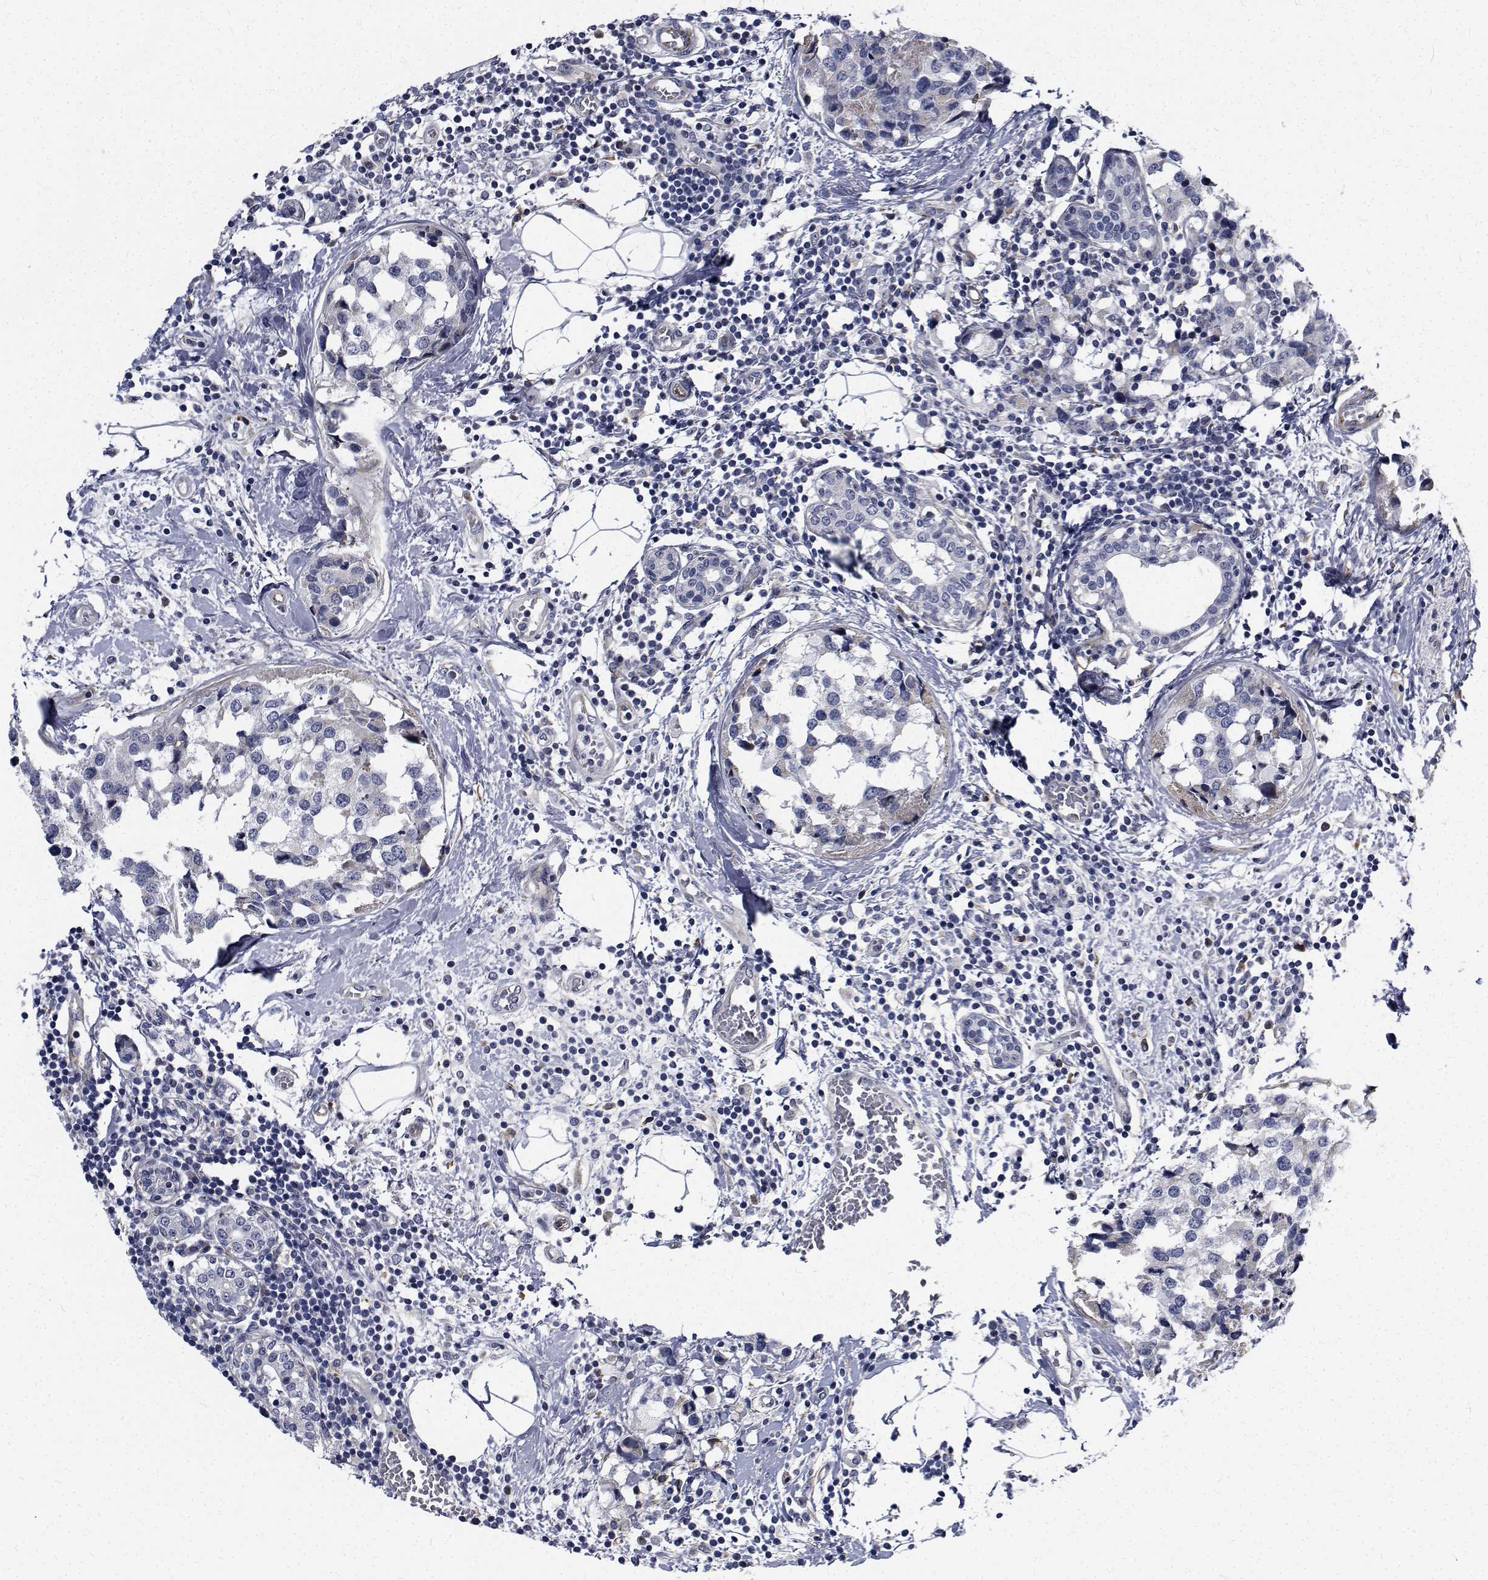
{"staining": {"intensity": "negative", "quantity": "none", "location": "none"}, "tissue": "breast cancer", "cell_type": "Tumor cells", "image_type": "cancer", "snomed": [{"axis": "morphology", "description": "Lobular carcinoma"}, {"axis": "topography", "description": "Breast"}], "caption": "Immunohistochemistry (IHC) of breast cancer (lobular carcinoma) displays no staining in tumor cells.", "gene": "TTBK1", "patient": {"sex": "female", "age": 59}}